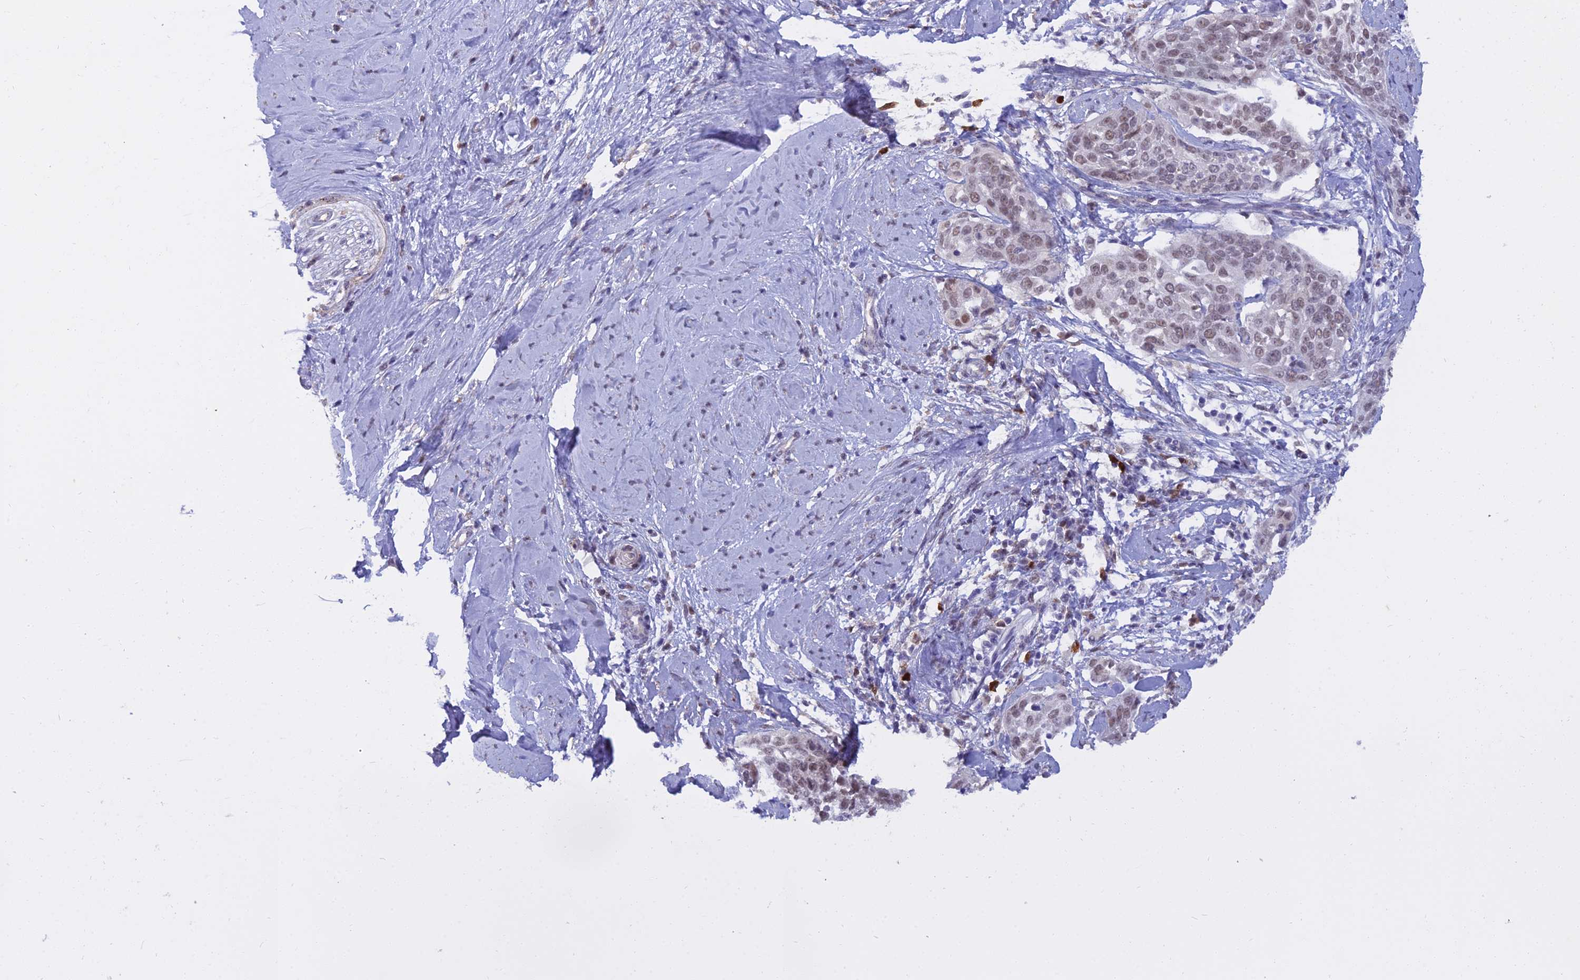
{"staining": {"intensity": "weak", "quantity": "<25%", "location": "nuclear"}, "tissue": "cervical cancer", "cell_type": "Tumor cells", "image_type": "cancer", "snomed": [{"axis": "morphology", "description": "Squamous cell carcinoma, NOS"}, {"axis": "topography", "description": "Cervix"}], "caption": "Immunohistochemistry photomicrograph of human cervical squamous cell carcinoma stained for a protein (brown), which demonstrates no staining in tumor cells.", "gene": "BLNK", "patient": {"sex": "female", "age": 44}}